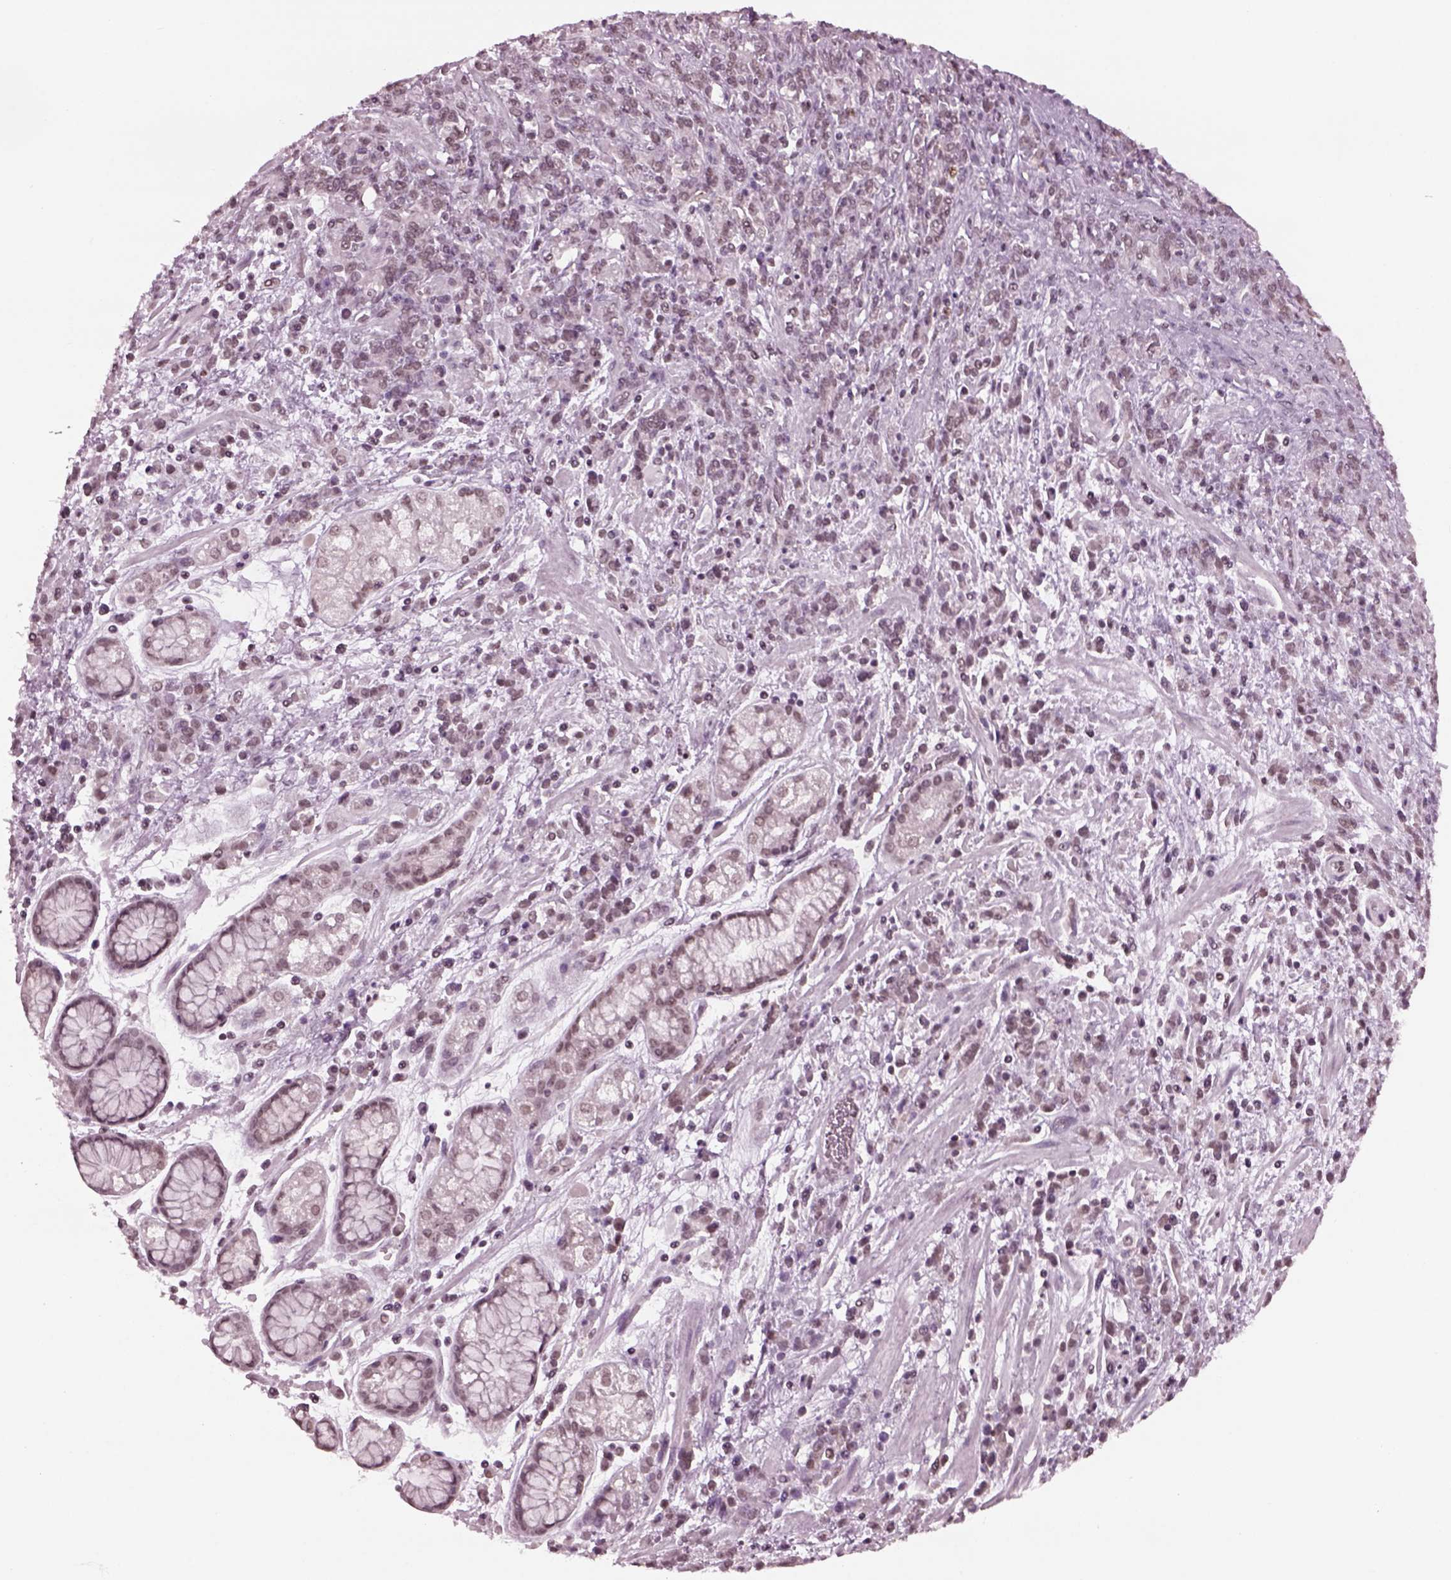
{"staining": {"intensity": "weak", "quantity": ">75%", "location": "nuclear"}, "tissue": "stomach cancer", "cell_type": "Tumor cells", "image_type": "cancer", "snomed": [{"axis": "morphology", "description": "Adenocarcinoma, NOS"}, {"axis": "topography", "description": "Stomach"}], "caption": "Stomach cancer was stained to show a protein in brown. There is low levels of weak nuclear staining in approximately >75% of tumor cells. (IHC, brightfield microscopy, high magnification).", "gene": "RUVBL2", "patient": {"sex": "female", "age": 57}}